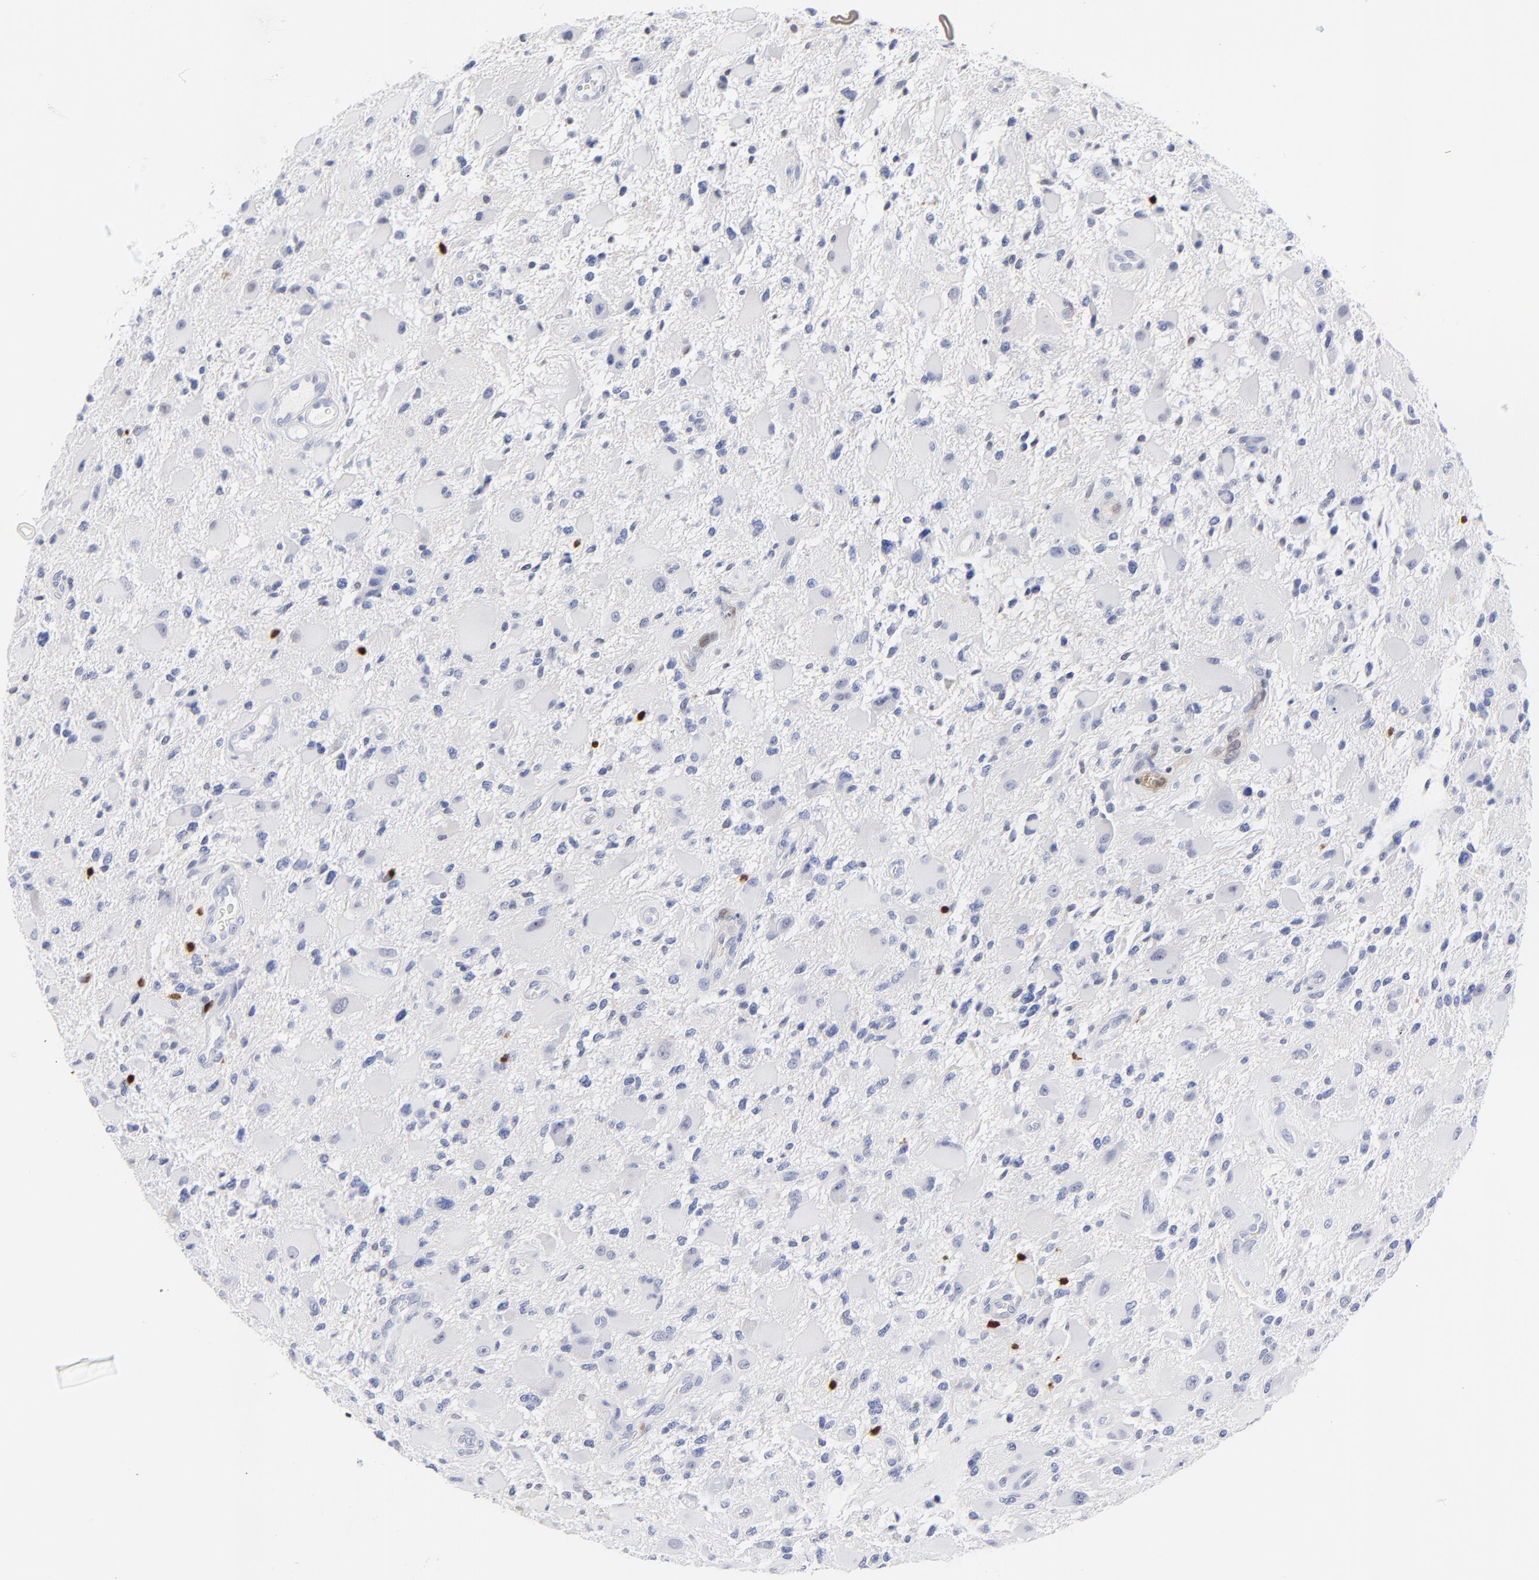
{"staining": {"intensity": "negative", "quantity": "none", "location": "none"}, "tissue": "glioma", "cell_type": "Tumor cells", "image_type": "cancer", "snomed": [{"axis": "morphology", "description": "Glioma, malignant, High grade"}, {"axis": "topography", "description": "Brain"}], "caption": "Immunohistochemistry (IHC) image of neoplastic tissue: human glioma stained with DAB exhibits no significant protein expression in tumor cells.", "gene": "ZAP70", "patient": {"sex": "female", "age": 60}}